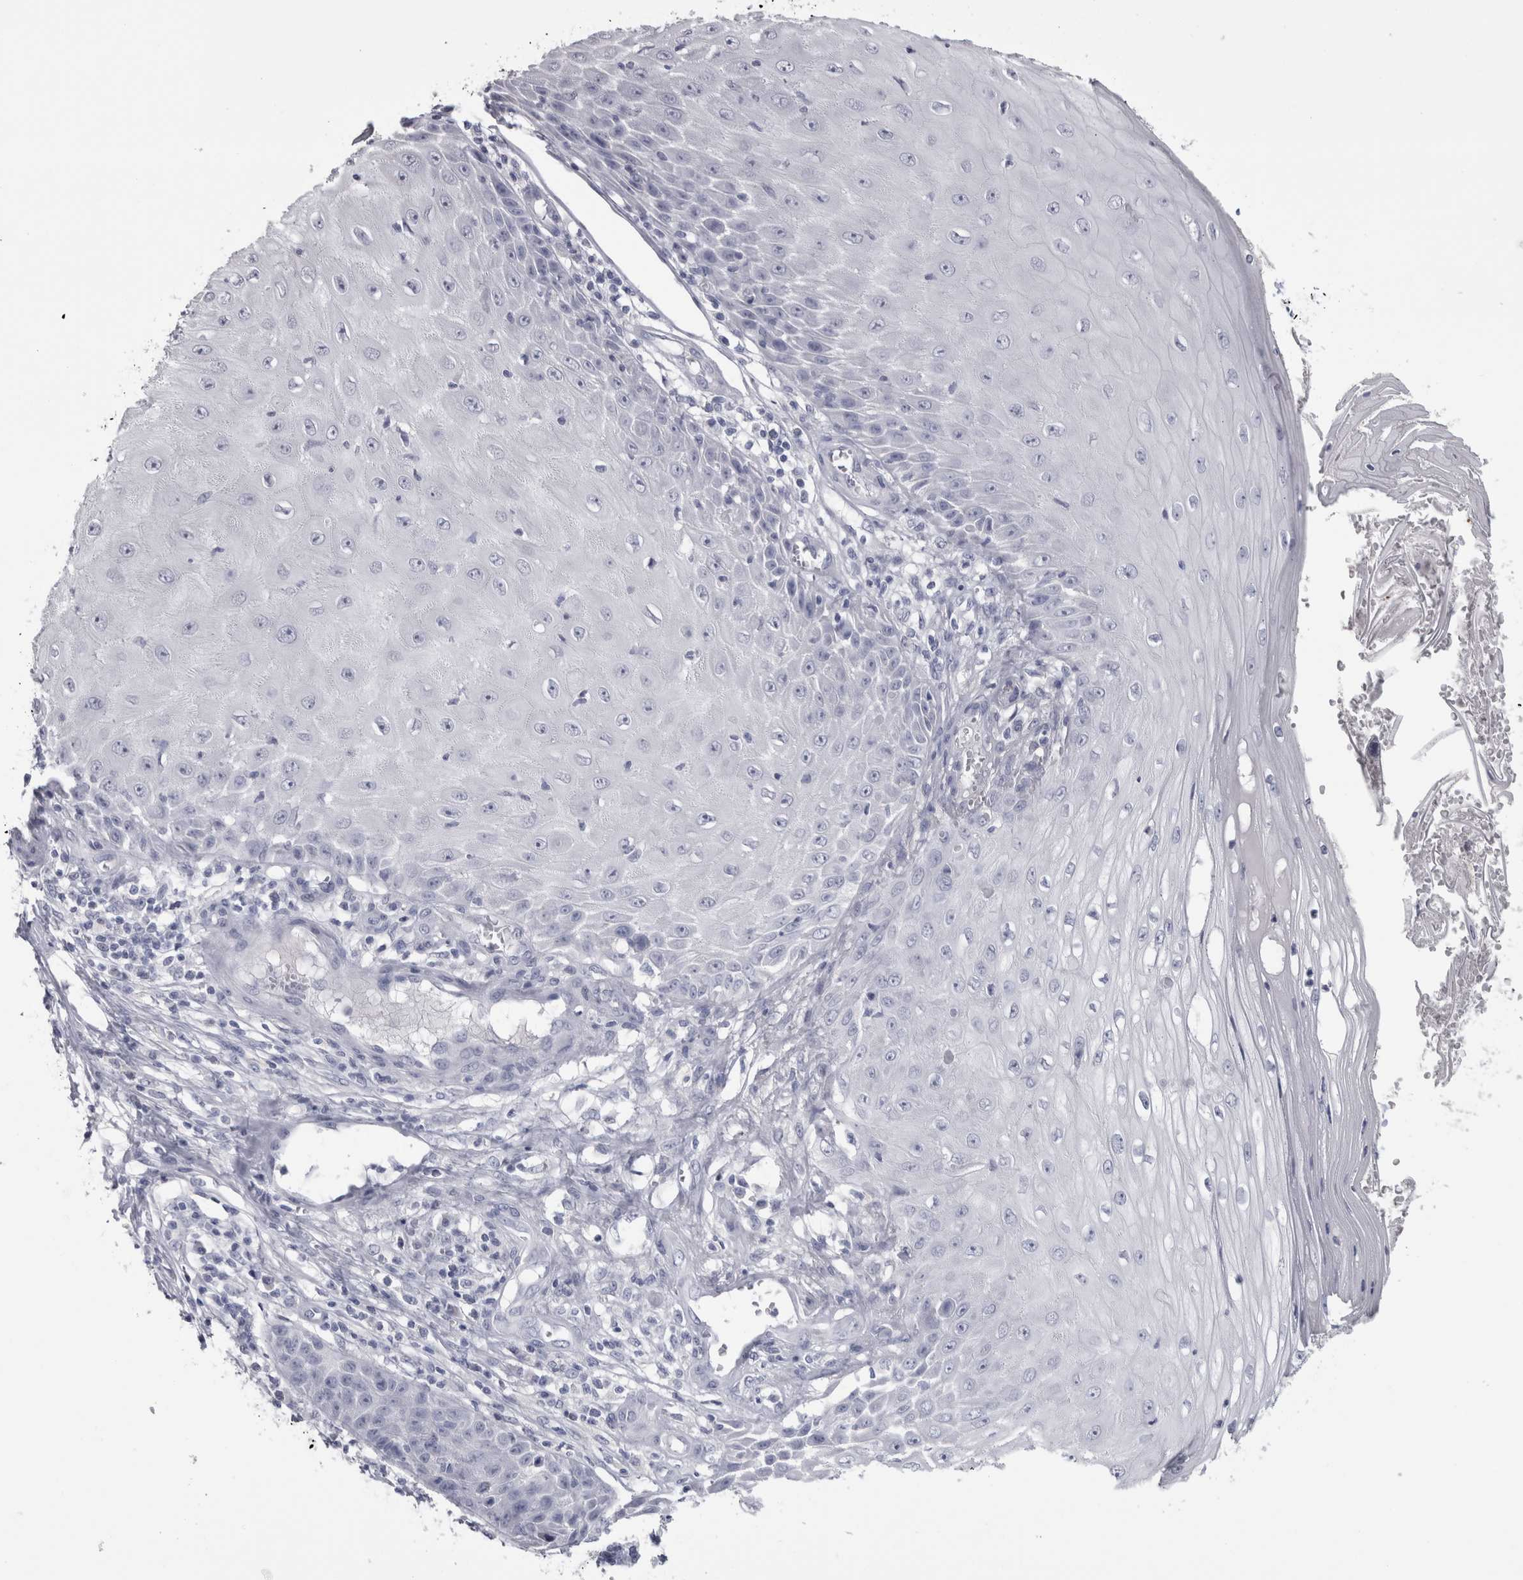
{"staining": {"intensity": "negative", "quantity": "none", "location": "none"}, "tissue": "skin cancer", "cell_type": "Tumor cells", "image_type": "cancer", "snomed": [{"axis": "morphology", "description": "Squamous cell carcinoma, NOS"}, {"axis": "topography", "description": "Skin"}], "caption": "This histopathology image is of skin squamous cell carcinoma stained with IHC to label a protein in brown with the nuclei are counter-stained blue. There is no expression in tumor cells.", "gene": "PTH", "patient": {"sex": "female", "age": 73}}